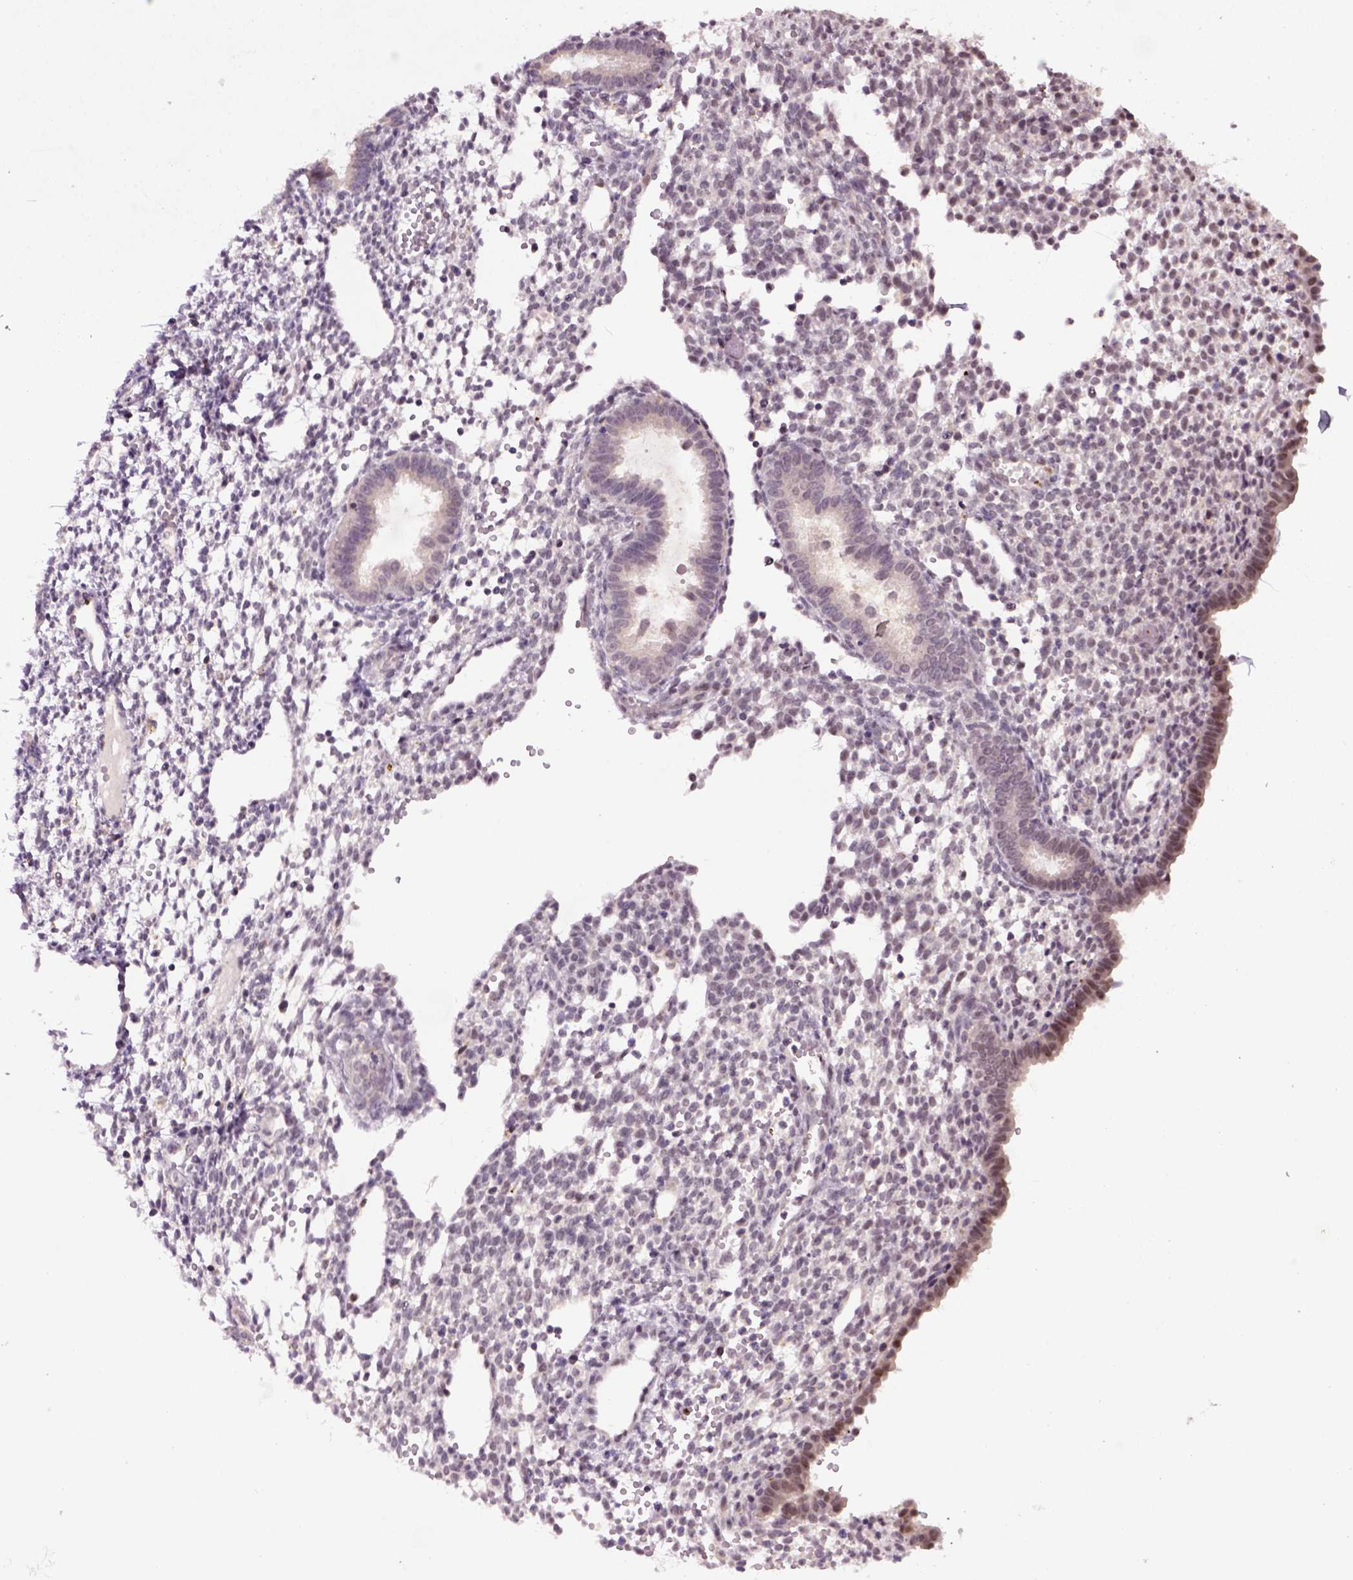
{"staining": {"intensity": "negative", "quantity": "none", "location": "none"}, "tissue": "endometrium", "cell_type": "Cells in endometrial stroma", "image_type": "normal", "snomed": [{"axis": "morphology", "description": "Normal tissue, NOS"}, {"axis": "topography", "description": "Endometrium"}], "caption": "Protein analysis of benign endometrium displays no significant positivity in cells in endometrial stroma.", "gene": "RAB43", "patient": {"sex": "female", "age": 36}}